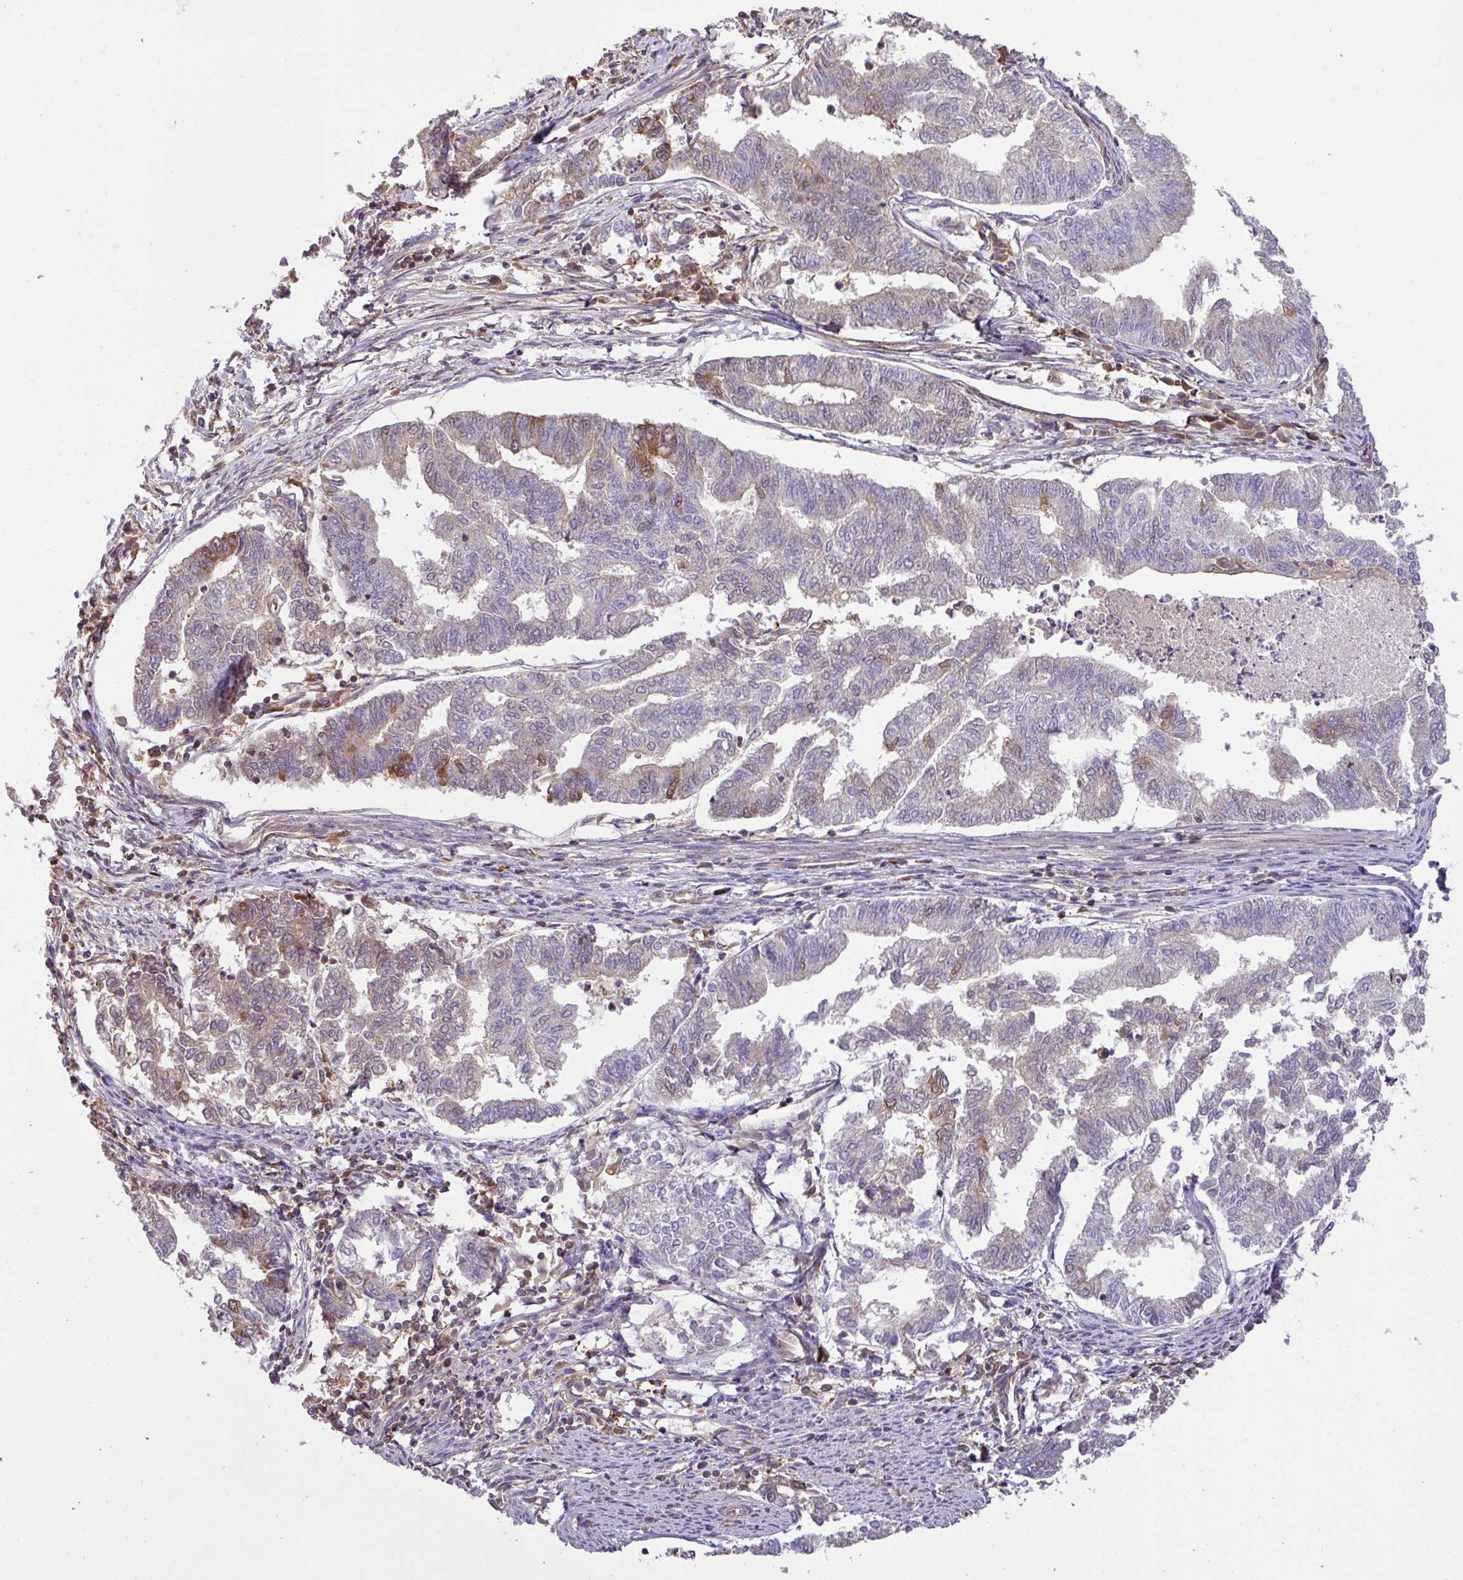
{"staining": {"intensity": "moderate", "quantity": "<25%", "location": "cytoplasmic/membranous"}, "tissue": "endometrial cancer", "cell_type": "Tumor cells", "image_type": "cancer", "snomed": [{"axis": "morphology", "description": "Adenocarcinoma, NOS"}, {"axis": "topography", "description": "Endometrium"}], "caption": "Endometrial cancer (adenocarcinoma) stained with DAB immunohistochemistry demonstrates low levels of moderate cytoplasmic/membranous positivity in approximately <25% of tumor cells.", "gene": "GSPT1", "patient": {"sex": "female", "age": 79}}